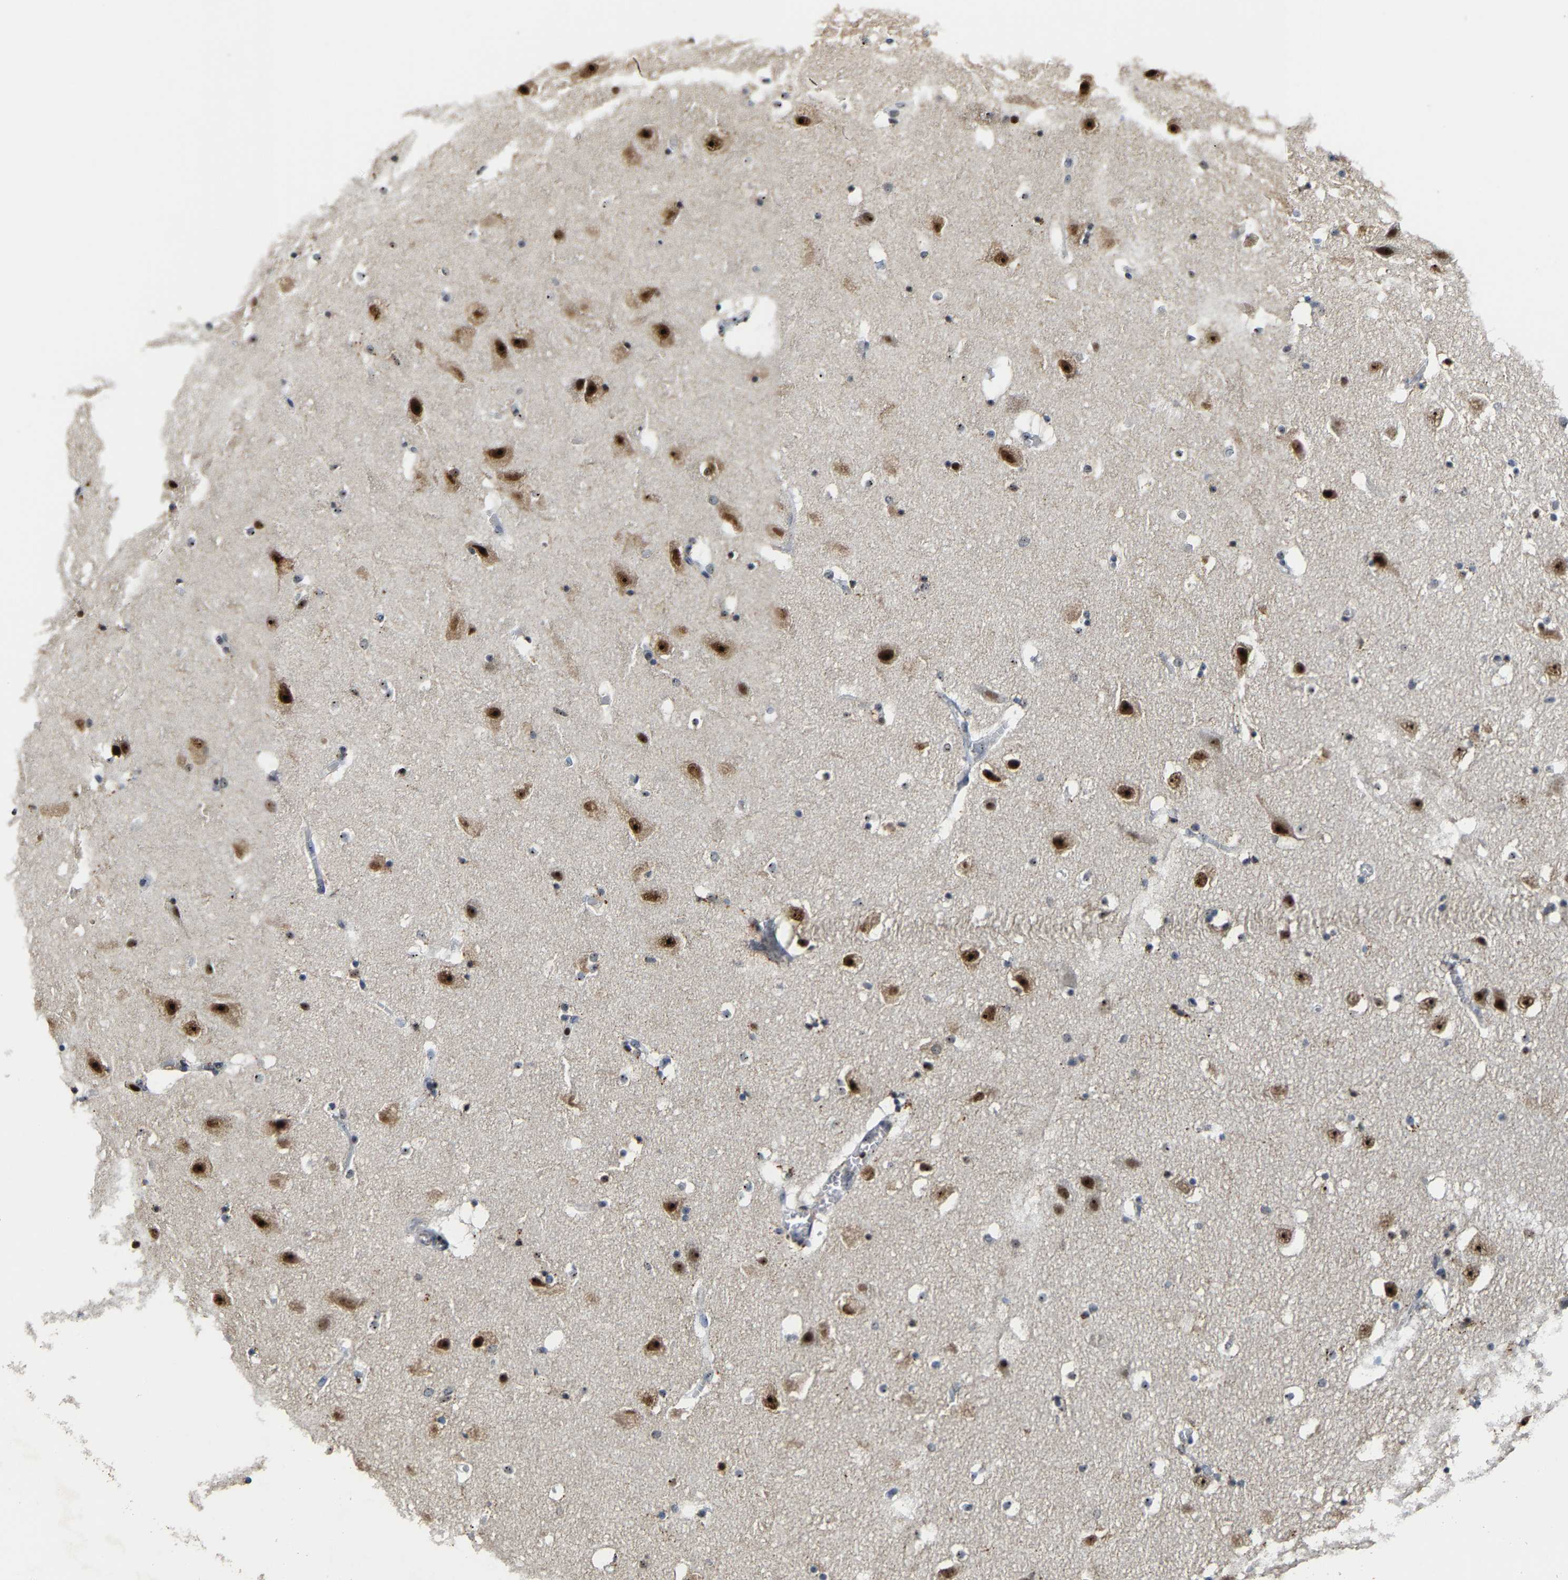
{"staining": {"intensity": "moderate", "quantity": "<25%", "location": "nuclear"}, "tissue": "hippocampus", "cell_type": "Glial cells", "image_type": "normal", "snomed": [{"axis": "morphology", "description": "Normal tissue, NOS"}, {"axis": "topography", "description": "Hippocampus"}], "caption": "A photomicrograph of human hippocampus stained for a protein shows moderate nuclear brown staining in glial cells.", "gene": "NOP58", "patient": {"sex": "male", "age": 45}}